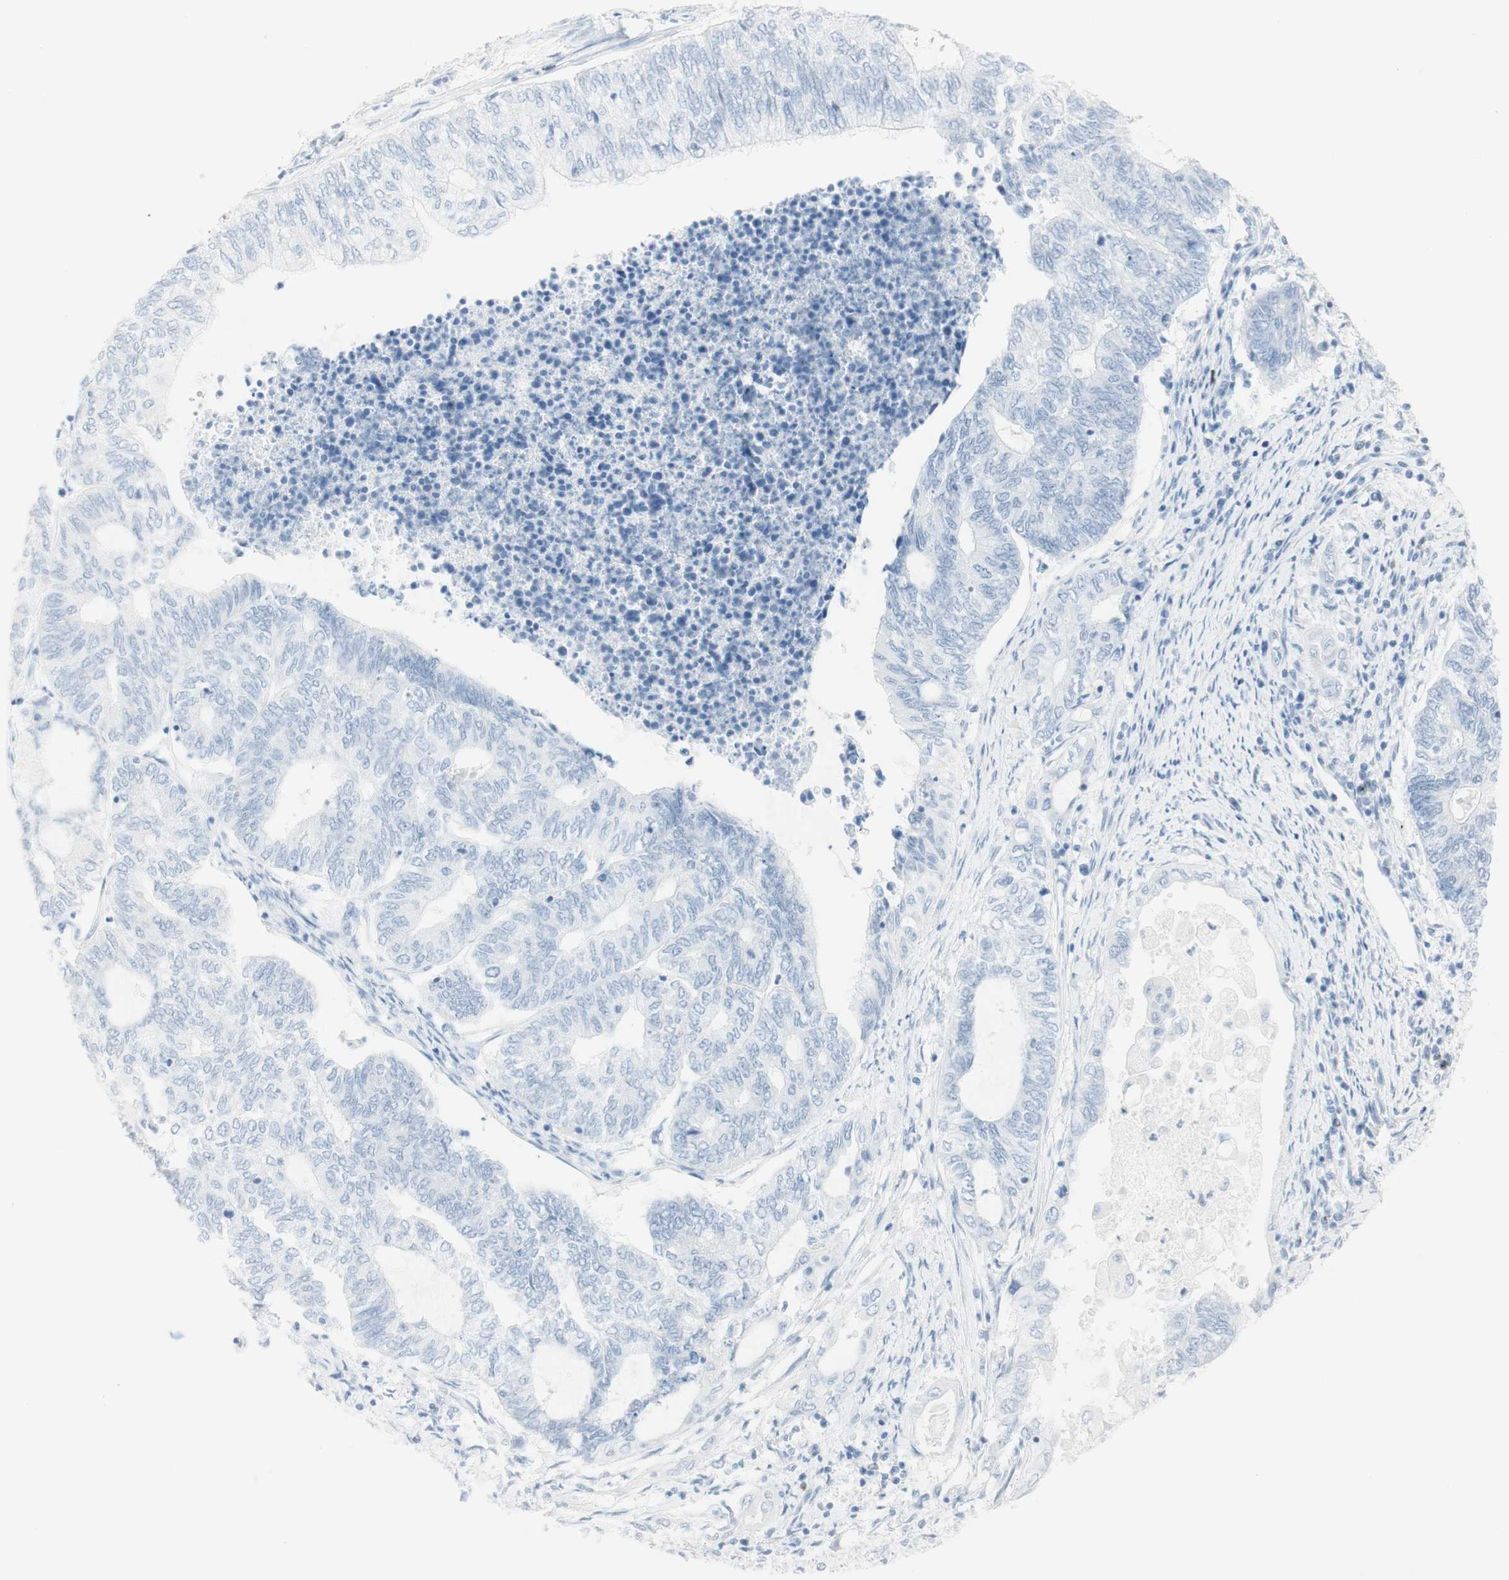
{"staining": {"intensity": "negative", "quantity": "none", "location": "none"}, "tissue": "endometrial cancer", "cell_type": "Tumor cells", "image_type": "cancer", "snomed": [{"axis": "morphology", "description": "Adenocarcinoma, NOS"}, {"axis": "topography", "description": "Uterus"}, {"axis": "topography", "description": "Endometrium"}], "caption": "This is an immunohistochemistry photomicrograph of adenocarcinoma (endometrial). There is no expression in tumor cells.", "gene": "NAPSA", "patient": {"sex": "female", "age": 70}}